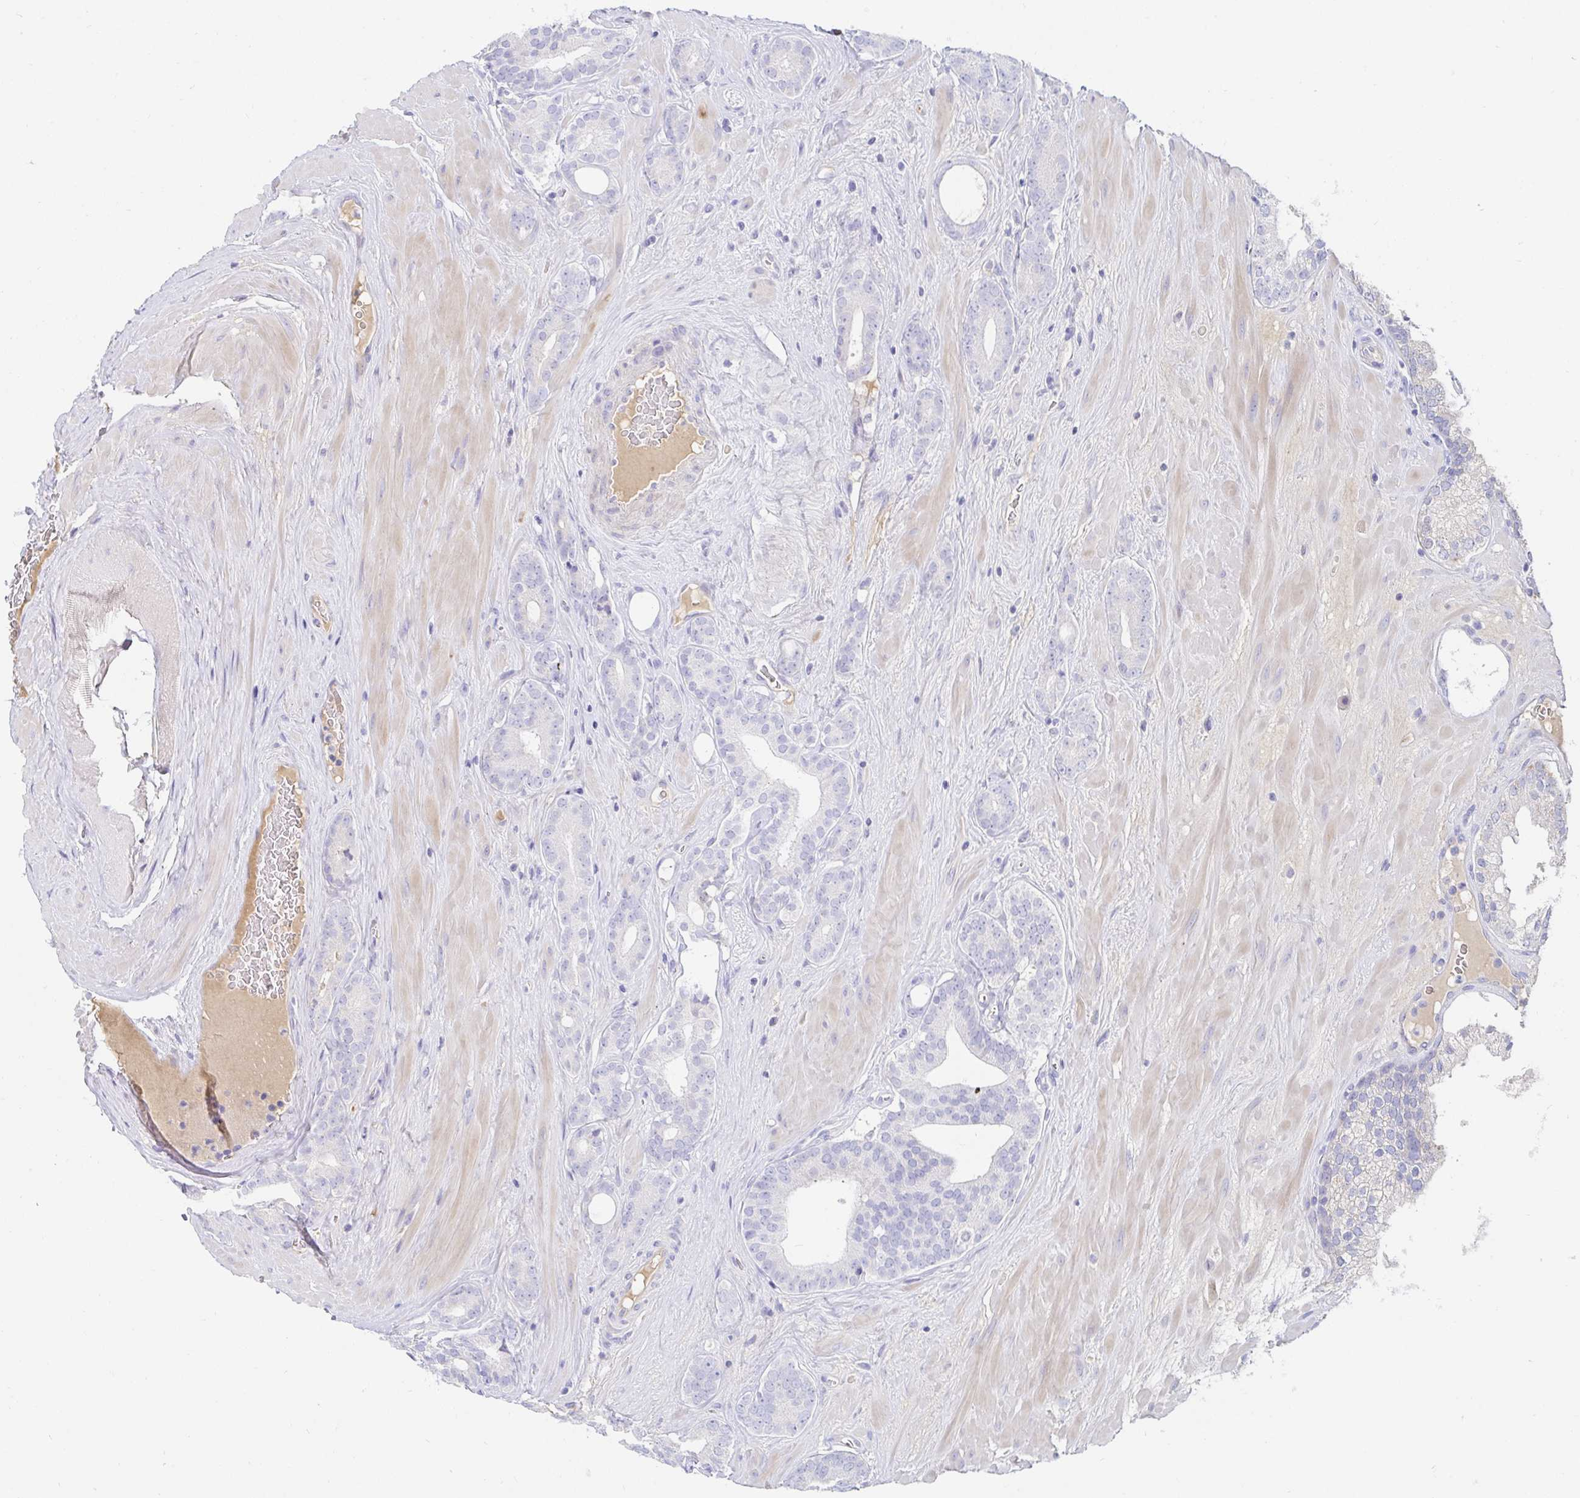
{"staining": {"intensity": "negative", "quantity": "none", "location": "none"}, "tissue": "prostate cancer", "cell_type": "Tumor cells", "image_type": "cancer", "snomed": [{"axis": "morphology", "description": "Adenocarcinoma, High grade"}, {"axis": "topography", "description": "Prostate"}], "caption": "This is an IHC micrograph of adenocarcinoma (high-grade) (prostate). There is no positivity in tumor cells.", "gene": "C4orf17", "patient": {"sex": "male", "age": 66}}